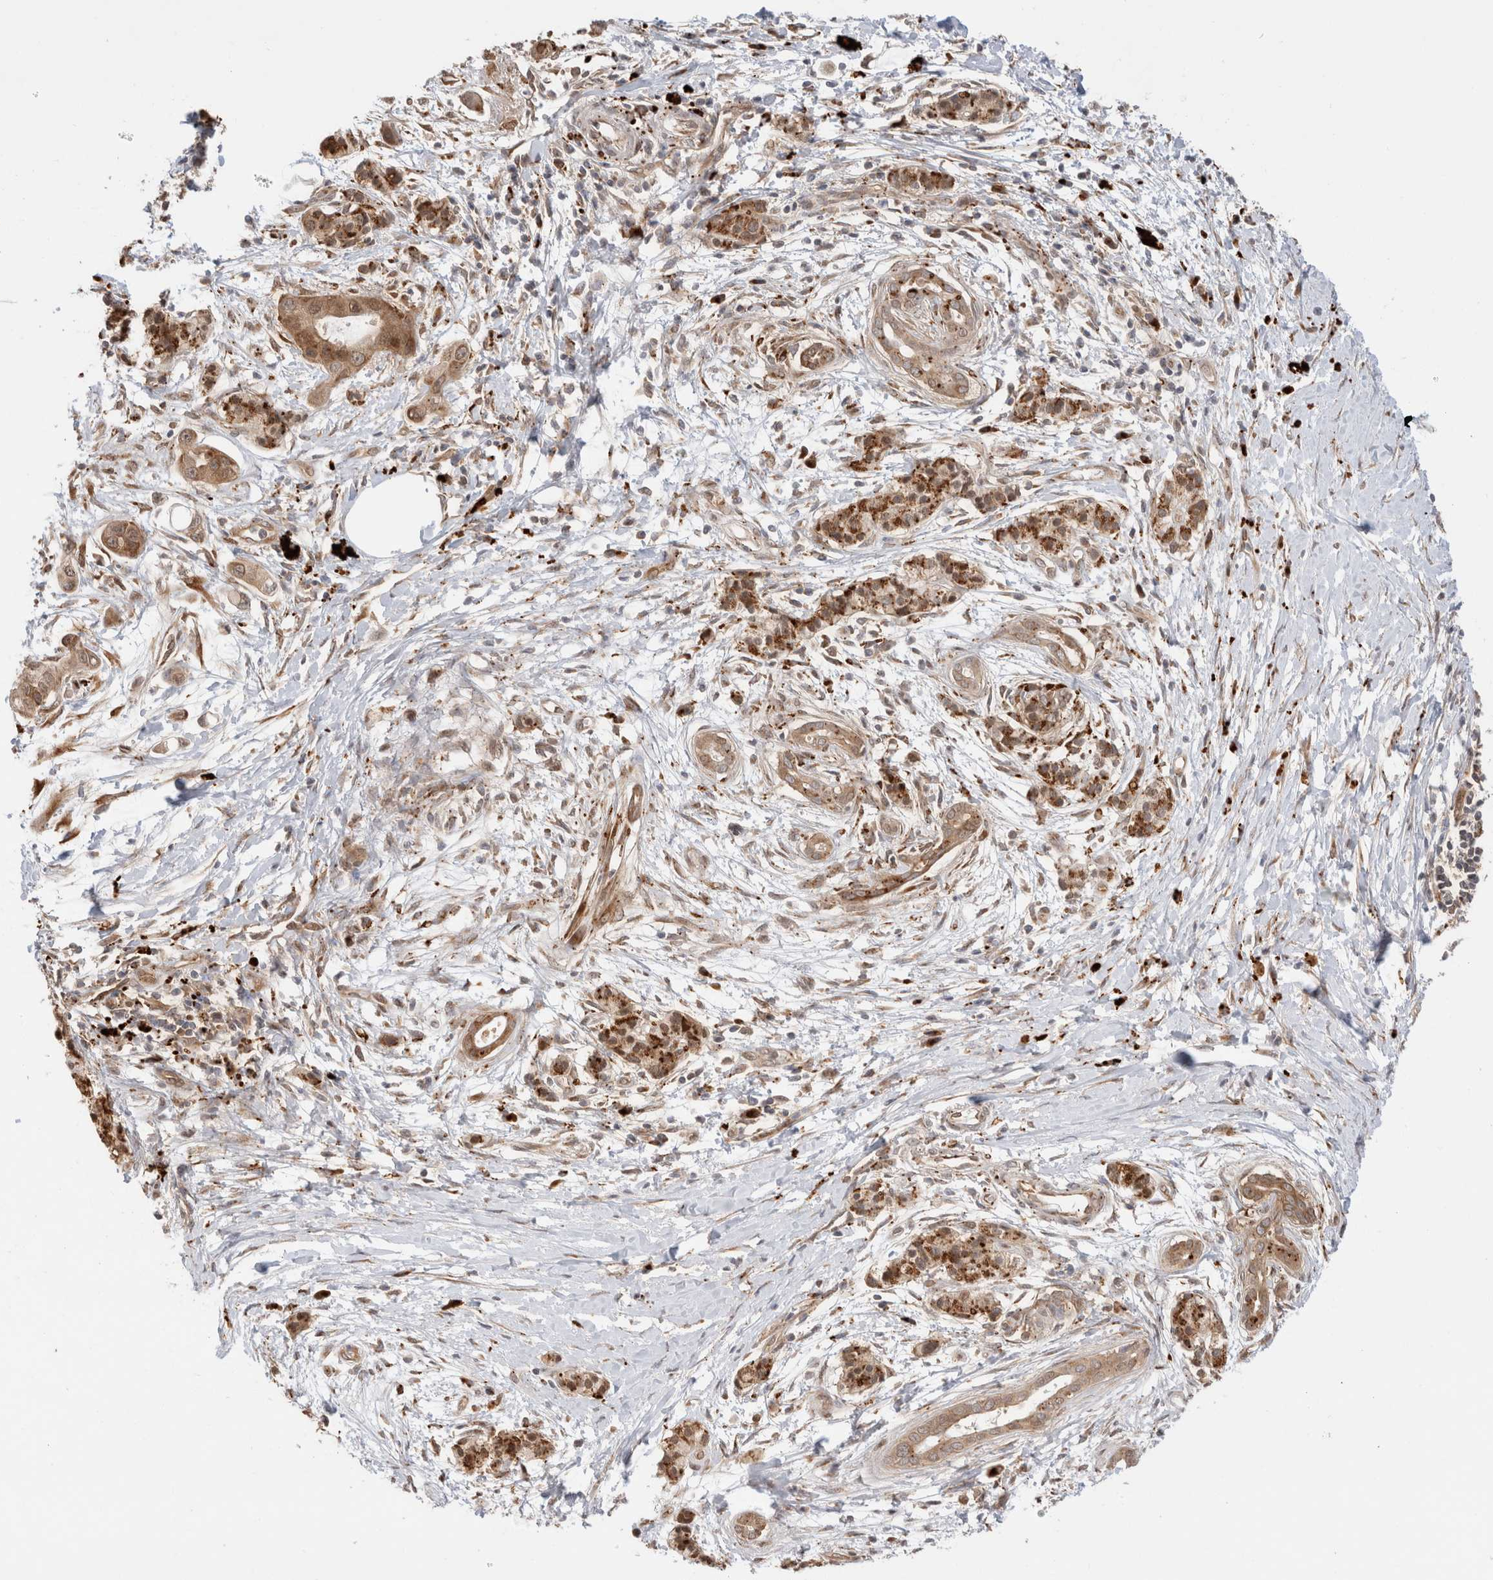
{"staining": {"intensity": "weak", "quantity": ">75%", "location": "cytoplasmic/membranous"}, "tissue": "pancreatic cancer", "cell_type": "Tumor cells", "image_type": "cancer", "snomed": [{"axis": "morphology", "description": "Adenocarcinoma, NOS"}, {"axis": "topography", "description": "Pancreas"}], "caption": "Human pancreatic adenocarcinoma stained with a protein marker demonstrates weak staining in tumor cells.", "gene": "ACTL9", "patient": {"sex": "male", "age": 59}}